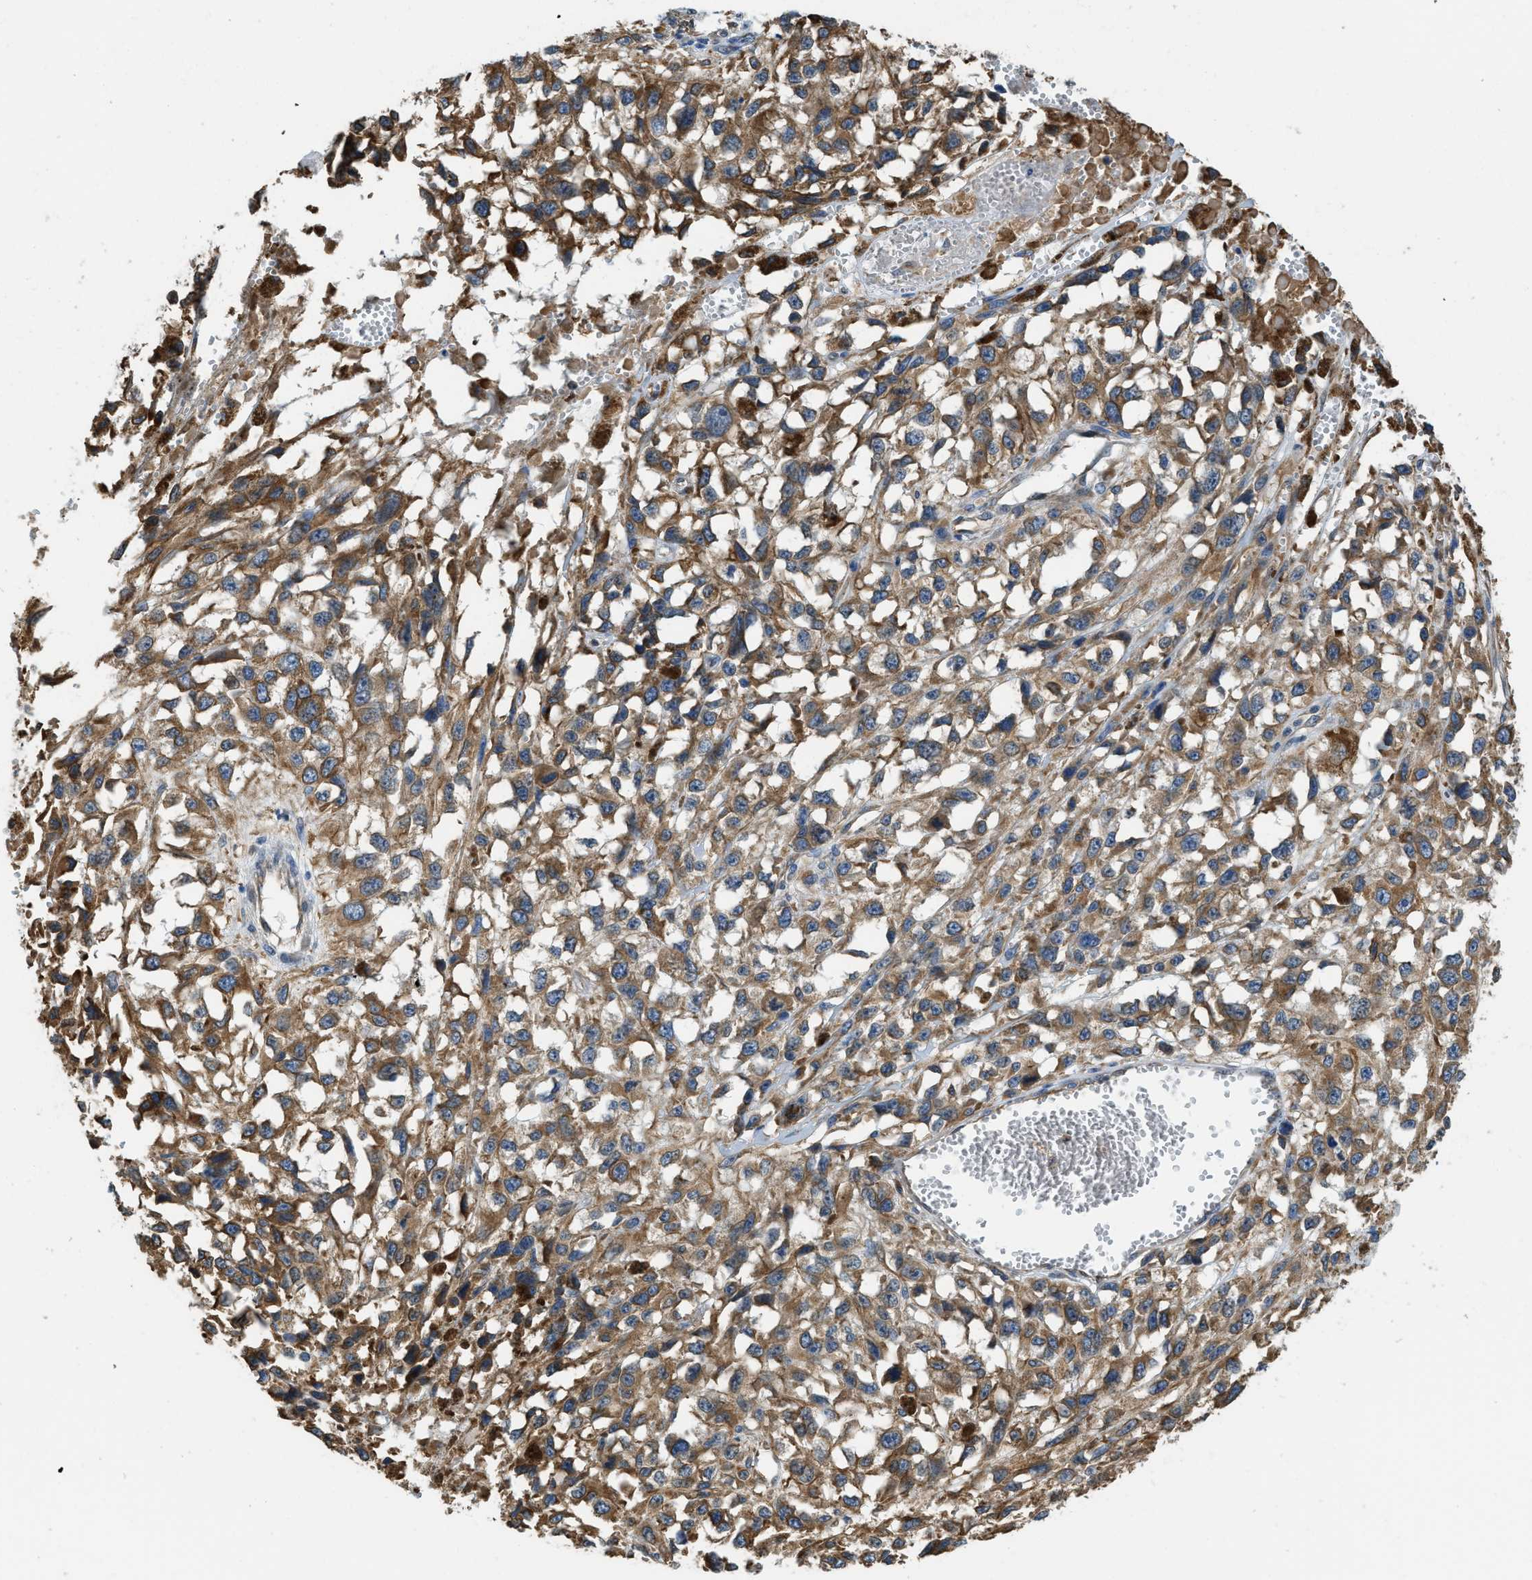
{"staining": {"intensity": "moderate", "quantity": ">75%", "location": "cytoplasmic/membranous"}, "tissue": "melanoma", "cell_type": "Tumor cells", "image_type": "cancer", "snomed": [{"axis": "morphology", "description": "Malignant melanoma, Metastatic site"}, {"axis": "topography", "description": "Lymph node"}], "caption": "Protein staining of malignant melanoma (metastatic site) tissue exhibits moderate cytoplasmic/membranous expression in about >75% of tumor cells.", "gene": "BCAP31", "patient": {"sex": "male", "age": 59}}